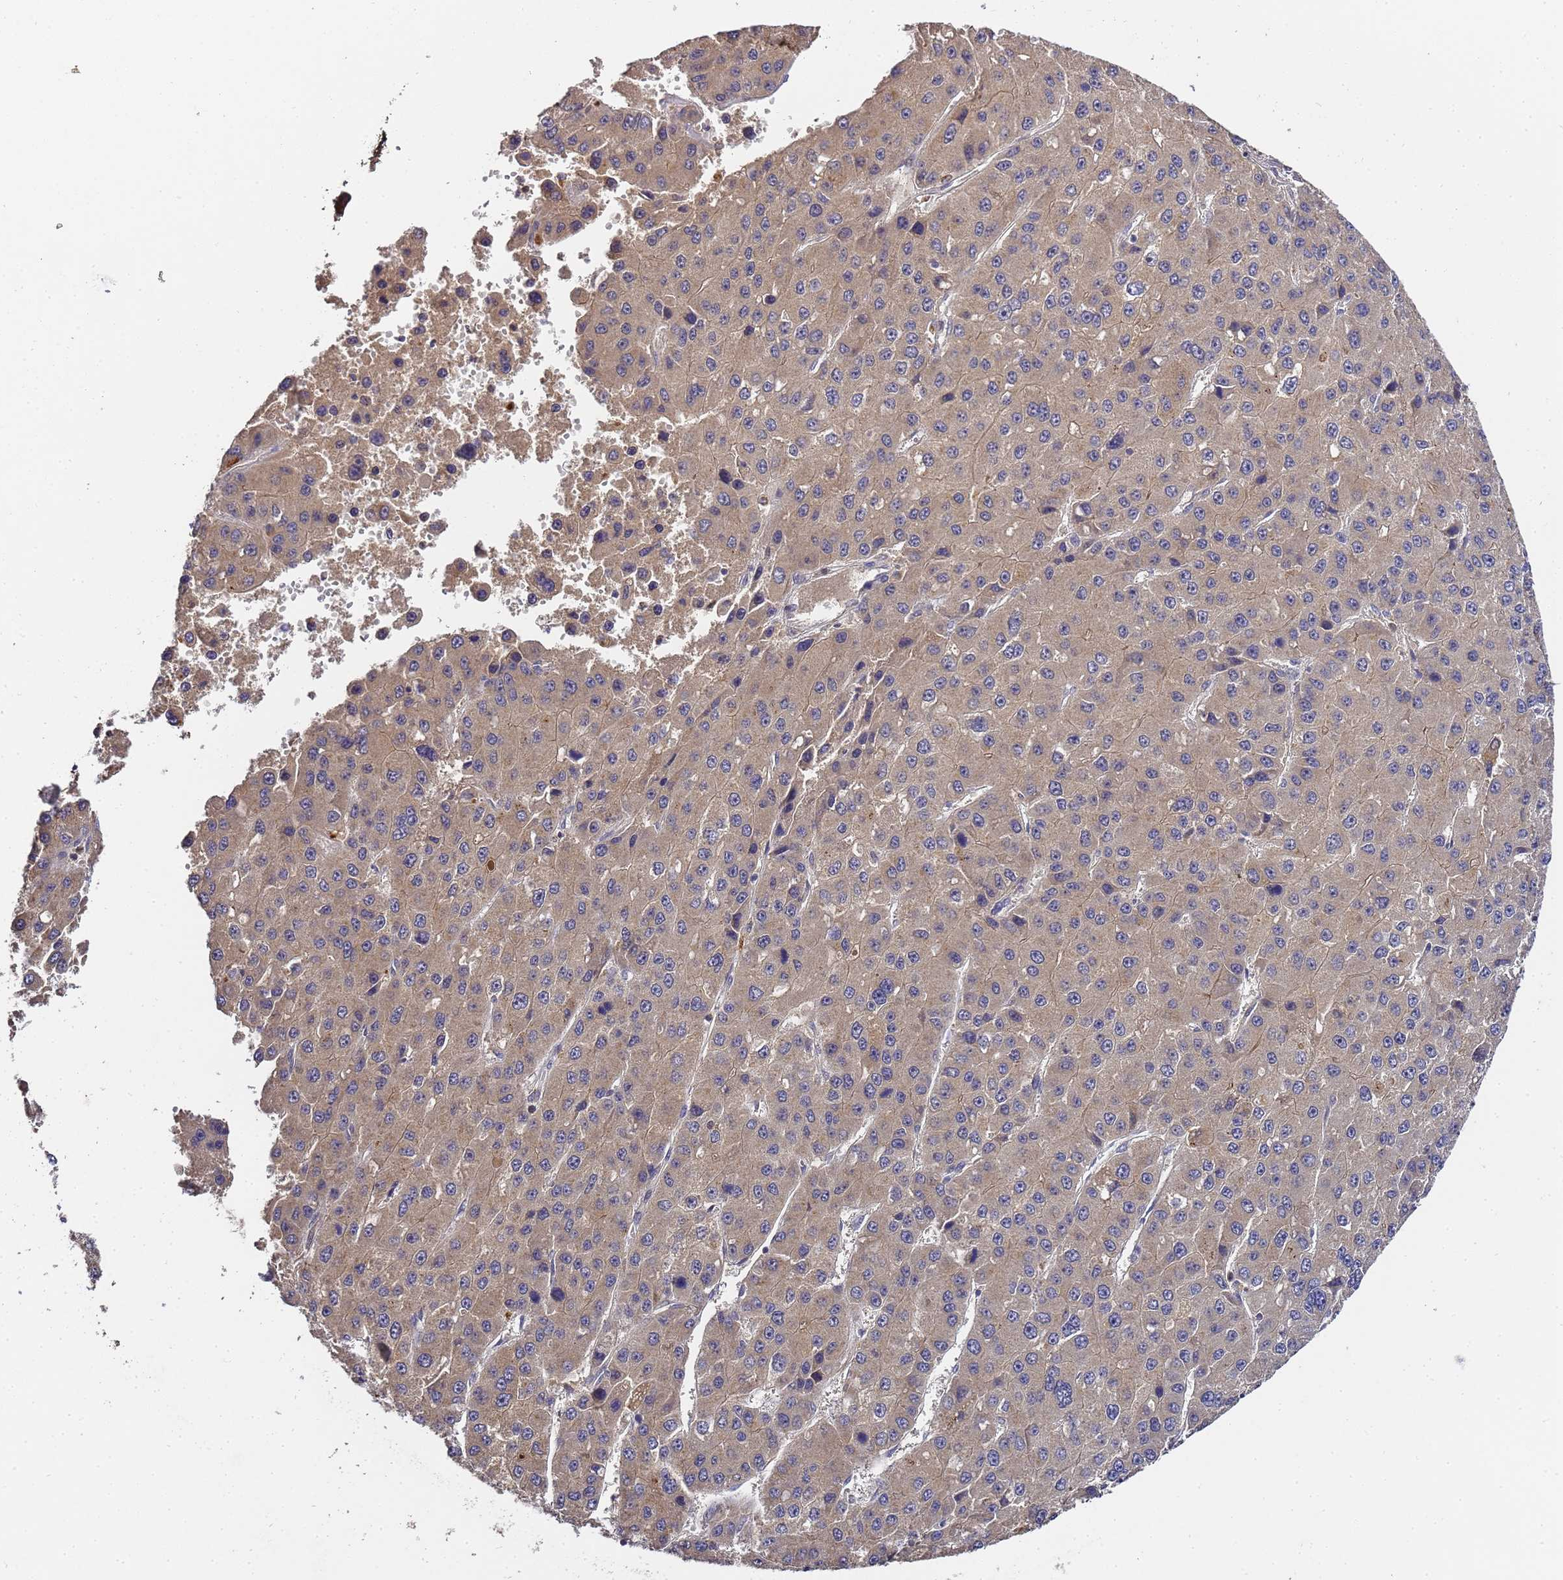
{"staining": {"intensity": "weak", "quantity": ">75%", "location": "cytoplasmic/membranous"}, "tissue": "liver cancer", "cell_type": "Tumor cells", "image_type": "cancer", "snomed": [{"axis": "morphology", "description": "Carcinoma, Hepatocellular, NOS"}, {"axis": "topography", "description": "Liver"}], "caption": "Approximately >75% of tumor cells in human liver hepatocellular carcinoma show weak cytoplasmic/membranous protein expression as visualized by brown immunohistochemical staining.", "gene": "LGI4", "patient": {"sex": "female", "age": 73}}